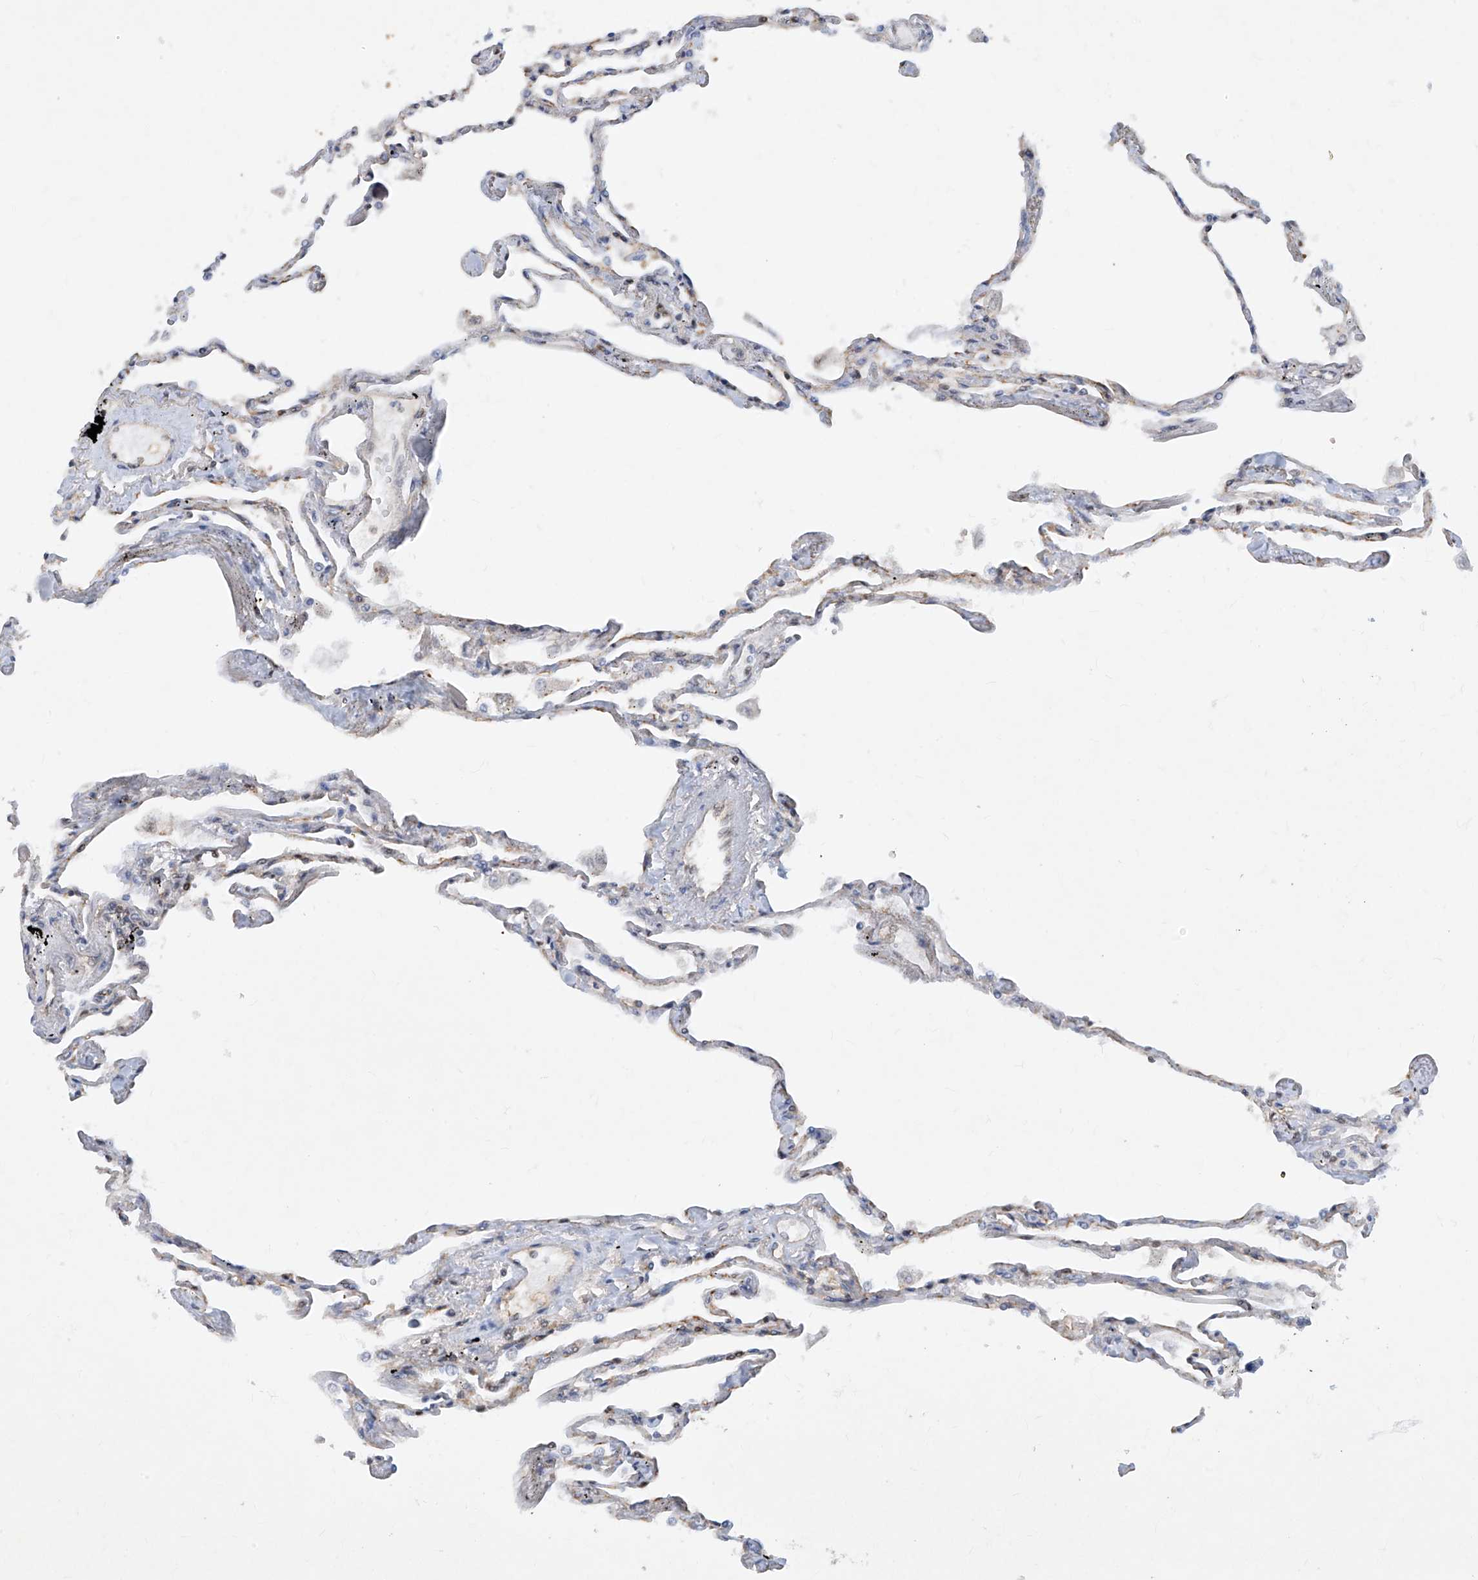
{"staining": {"intensity": "negative", "quantity": "none", "location": "none"}, "tissue": "lung", "cell_type": "Alveolar cells", "image_type": "normal", "snomed": [{"axis": "morphology", "description": "Normal tissue, NOS"}, {"axis": "topography", "description": "Lung"}], "caption": "This micrograph is of normal lung stained with immunohistochemistry (IHC) to label a protein in brown with the nuclei are counter-stained blue. There is no staining in alveolar cells. The staining was performed using DAB (3,3'-diaminobenzidine) to visualize the protein expression in brown, while the nuclei were stained in blue with hematoxylin (Magnification: 20x).", "gene": "ZNF358", "patient": {"sex": "female", "age": 67}}